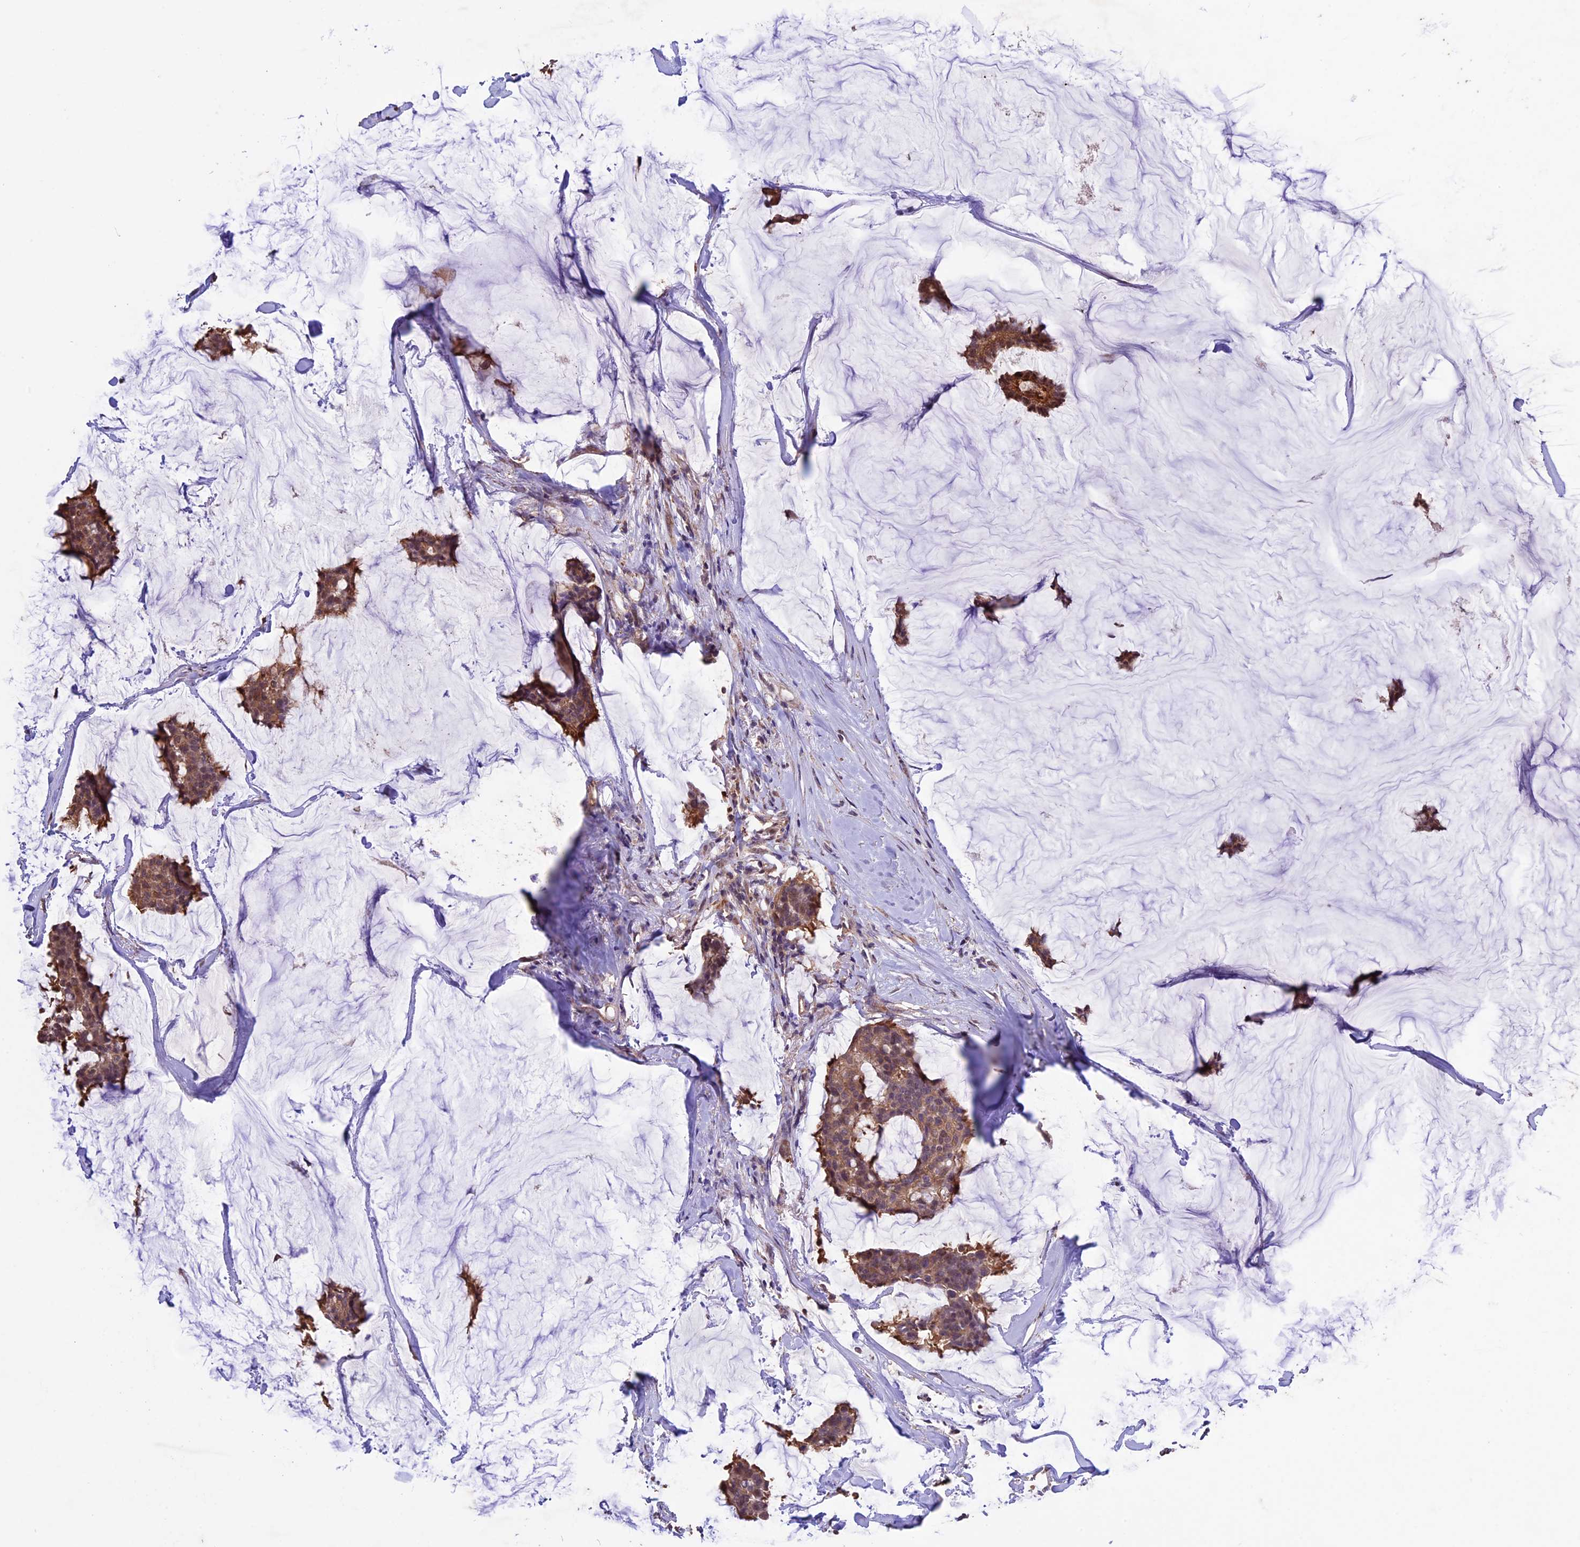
{"staining": {"intensity": "moderate", "quantity": ">75%", "location": "cytoplasmic/membranous"}, "tissue": "breast cancer", "cell_type": "Tumor cells", "image_type": "cancer", "snomed": [{"axis": "morphology", "description": "Duct carcinoma"}, {"axis": "topography", "description": "Breast"}], "caption": "Immunohistochemical staining of human breast infiltrating ductal carcinoma demonstrates moderate cytoplasmic/membranous protein staining in about >75% of tumor cells. The staining was performed using DAB to visualize the protein expression in brown, while the nuclei were stained in blue with hematoxylin (Magnification: 20x).", "gene": "DIS3L", "patient": {"sex": "female", "age": 93}}